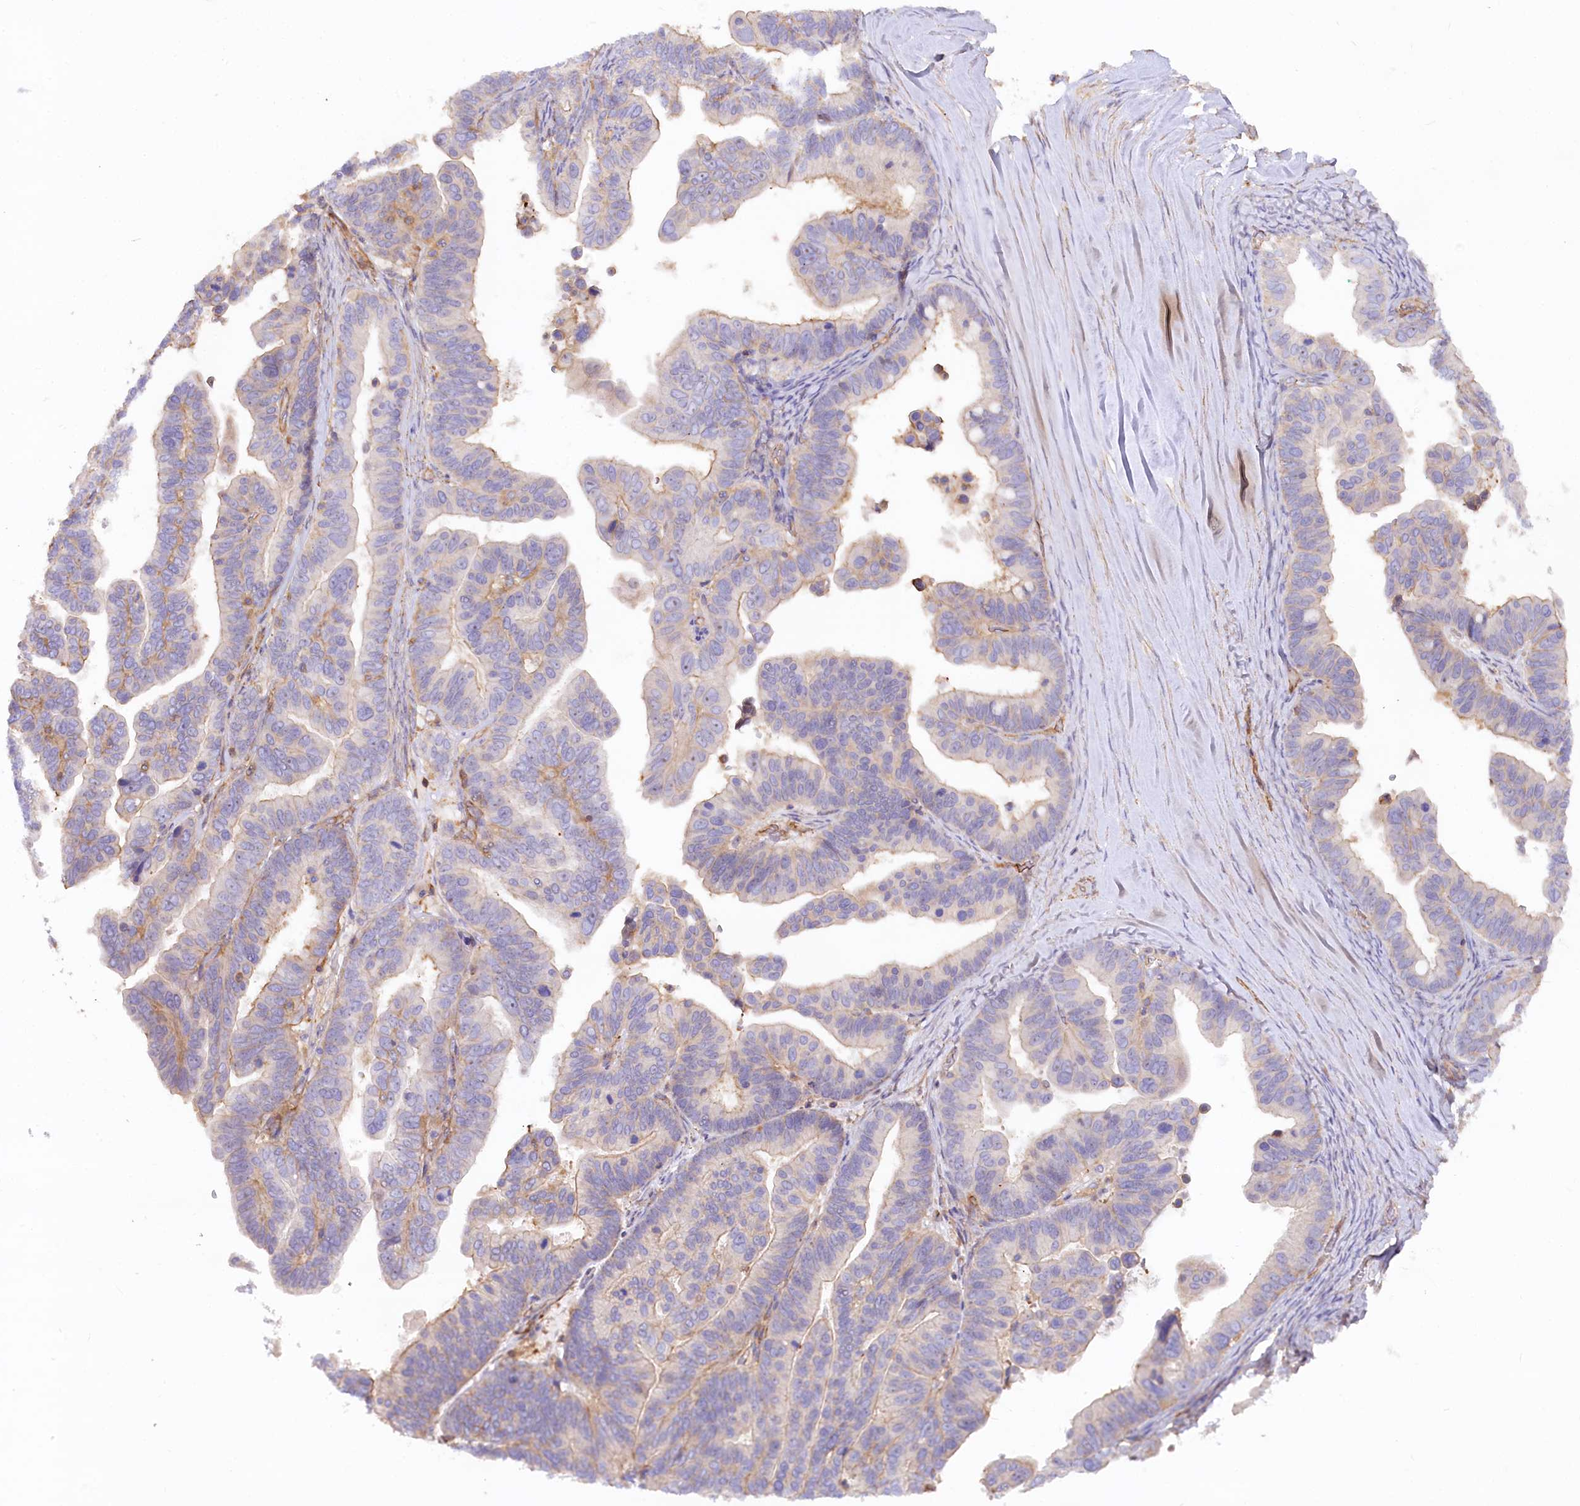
{"staining": {"intensity": "weak", "quantity": "<25%", "location": "cytoplasmic/membranous"}, "tissue": "ovarian cancer", "cell_type": "Tumor cells", "image_type": "cancer", "snomed": [{"axis": "morphology", "description": "Cystadenocarcinoma, serous, NOS"}, {"axis": "topography", "description": "Ovary"}], "caption": "There is no significant positivity in tumor cells of ovarian cancer.", "gene": "WDR36", "patient": {"sex": "female", "age": 56}}